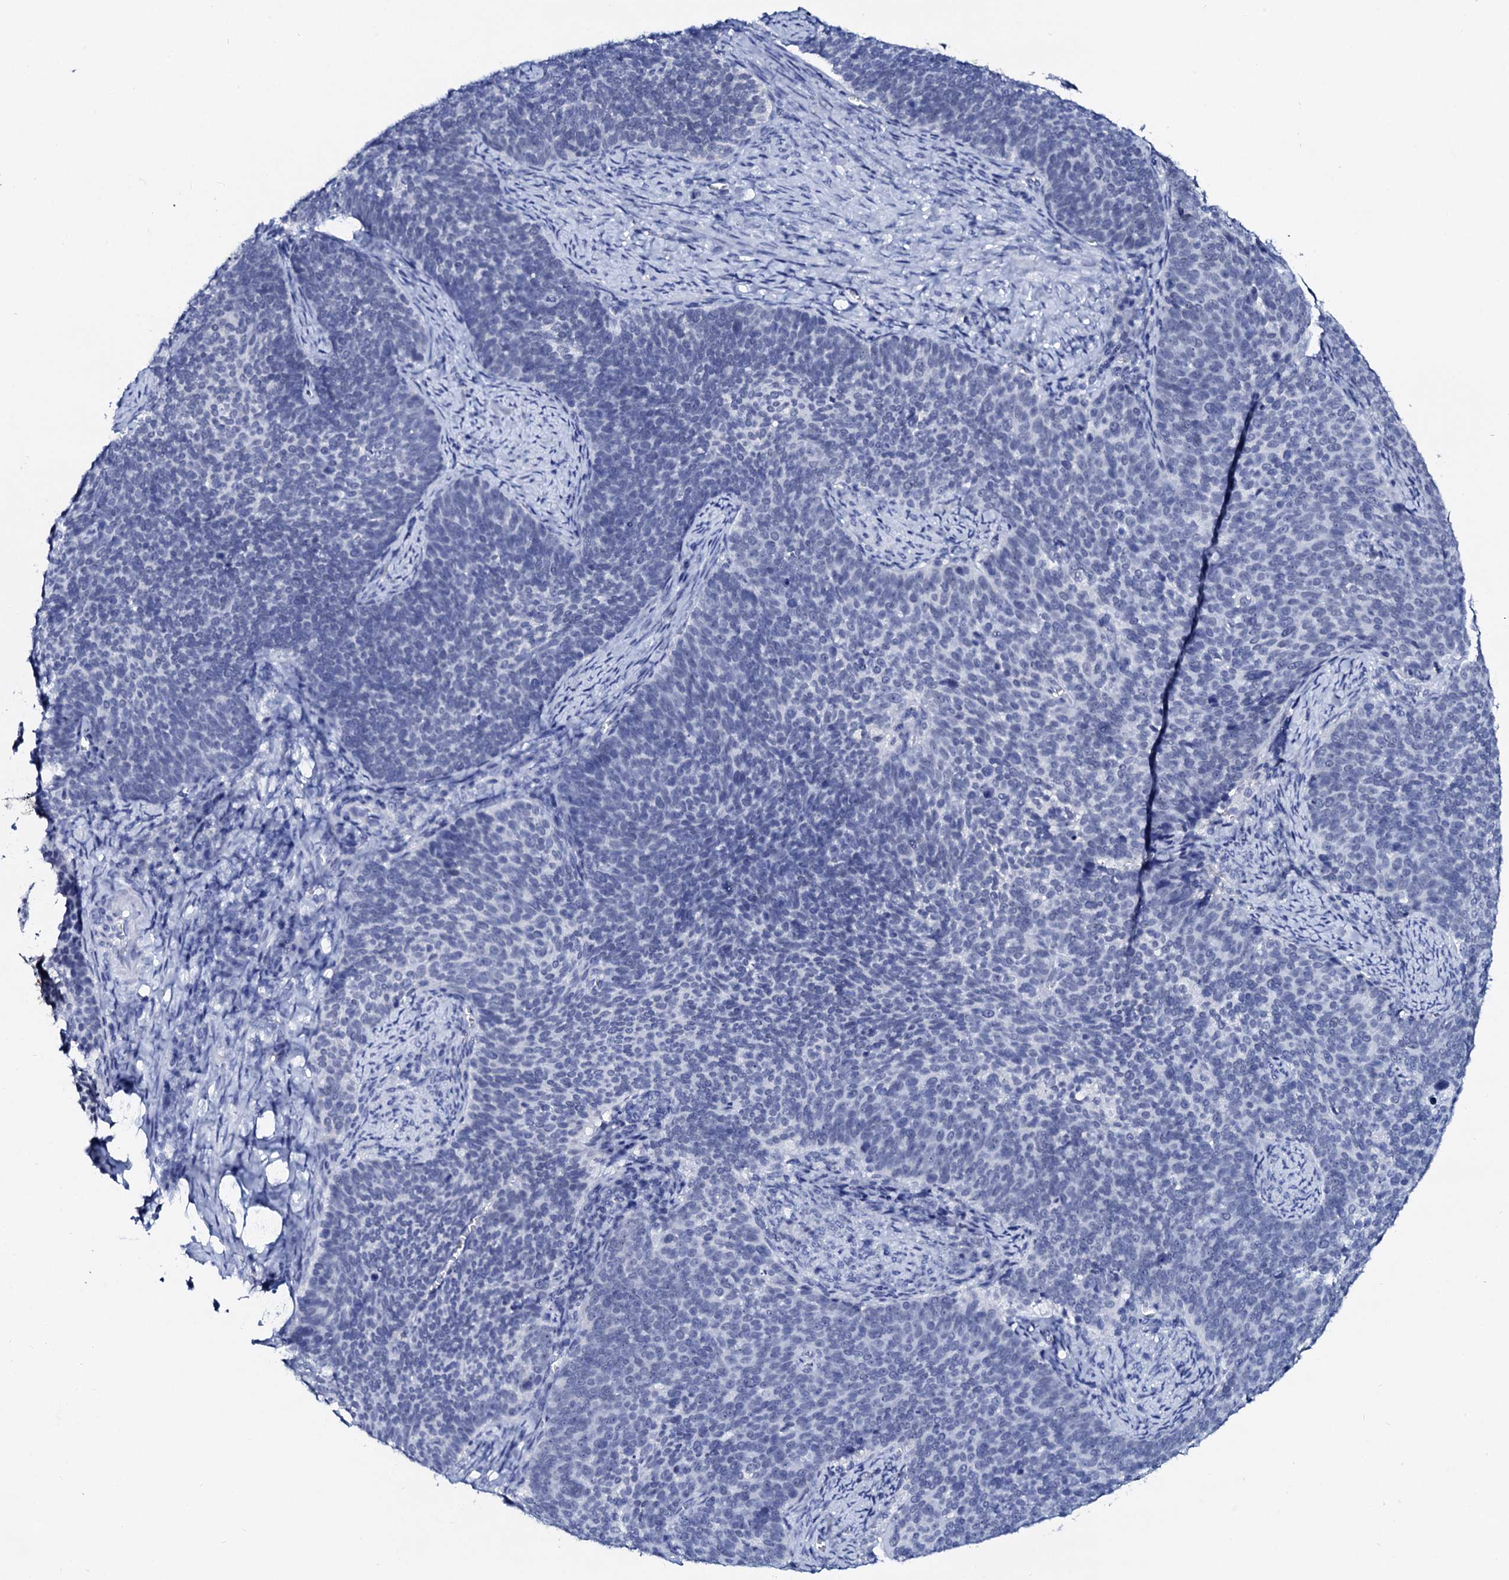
{"staining": {"intensity": "negative", "quantity": "none", "location": "none"}, "tissue": "cervical cancer", "cell_type": "Tumor cells", "image_type": "cancer", "snomed": [{"axis": "morphology", "description": "Normal tissue, NOS"}, {"axis": "morphology", "description": "Squamous cell carcinoma, NOS"}, {"axis": "topography", "description": "Cervix"}], "caption": "Squamous cell carcinoma (cervical) stained for a protein using immunohistochemistry (IHC) reveals no staining tumor cells.", "gene": "SPATA19", "patient": {"sex": "female", "age": 39}}